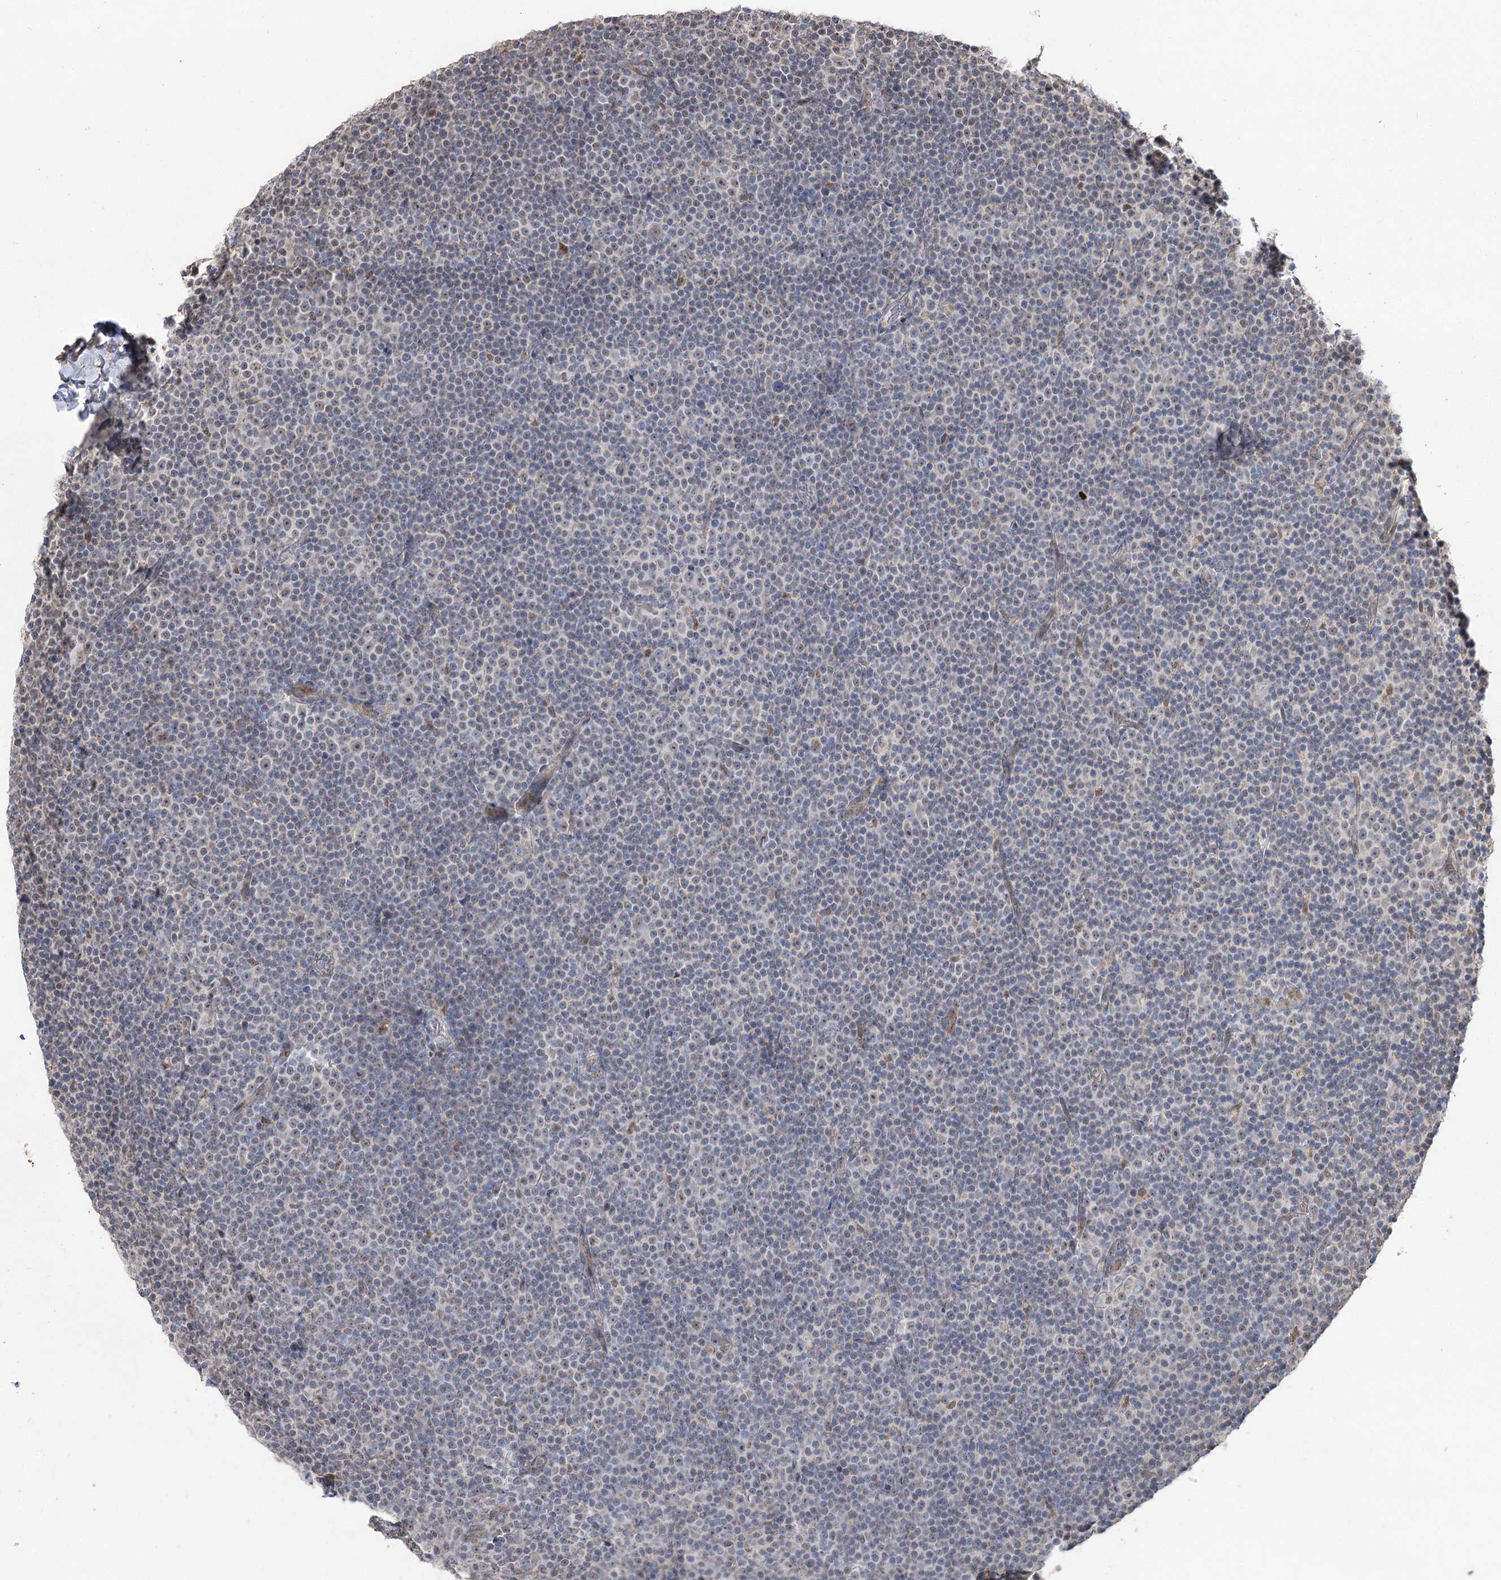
{"staining": {"intensity": "negative", "quantity": "none", "location": "none"}, "tissue": "lymphoma", "cell_type": "Tumor cells", "image_type": "cancer", "snomed": [{"axis": "morphology", "description": "Malignant lymphoma, non-Hodgkin's type, Low grade"}, {"axis": "topography", "description": "Lymph node"}], "caption": "This is an IHC micrograph of lymphoma. There is no expression in tumor cells.", "gene": "RUFY4", "patient": {"sex": "female", "age": 67}}